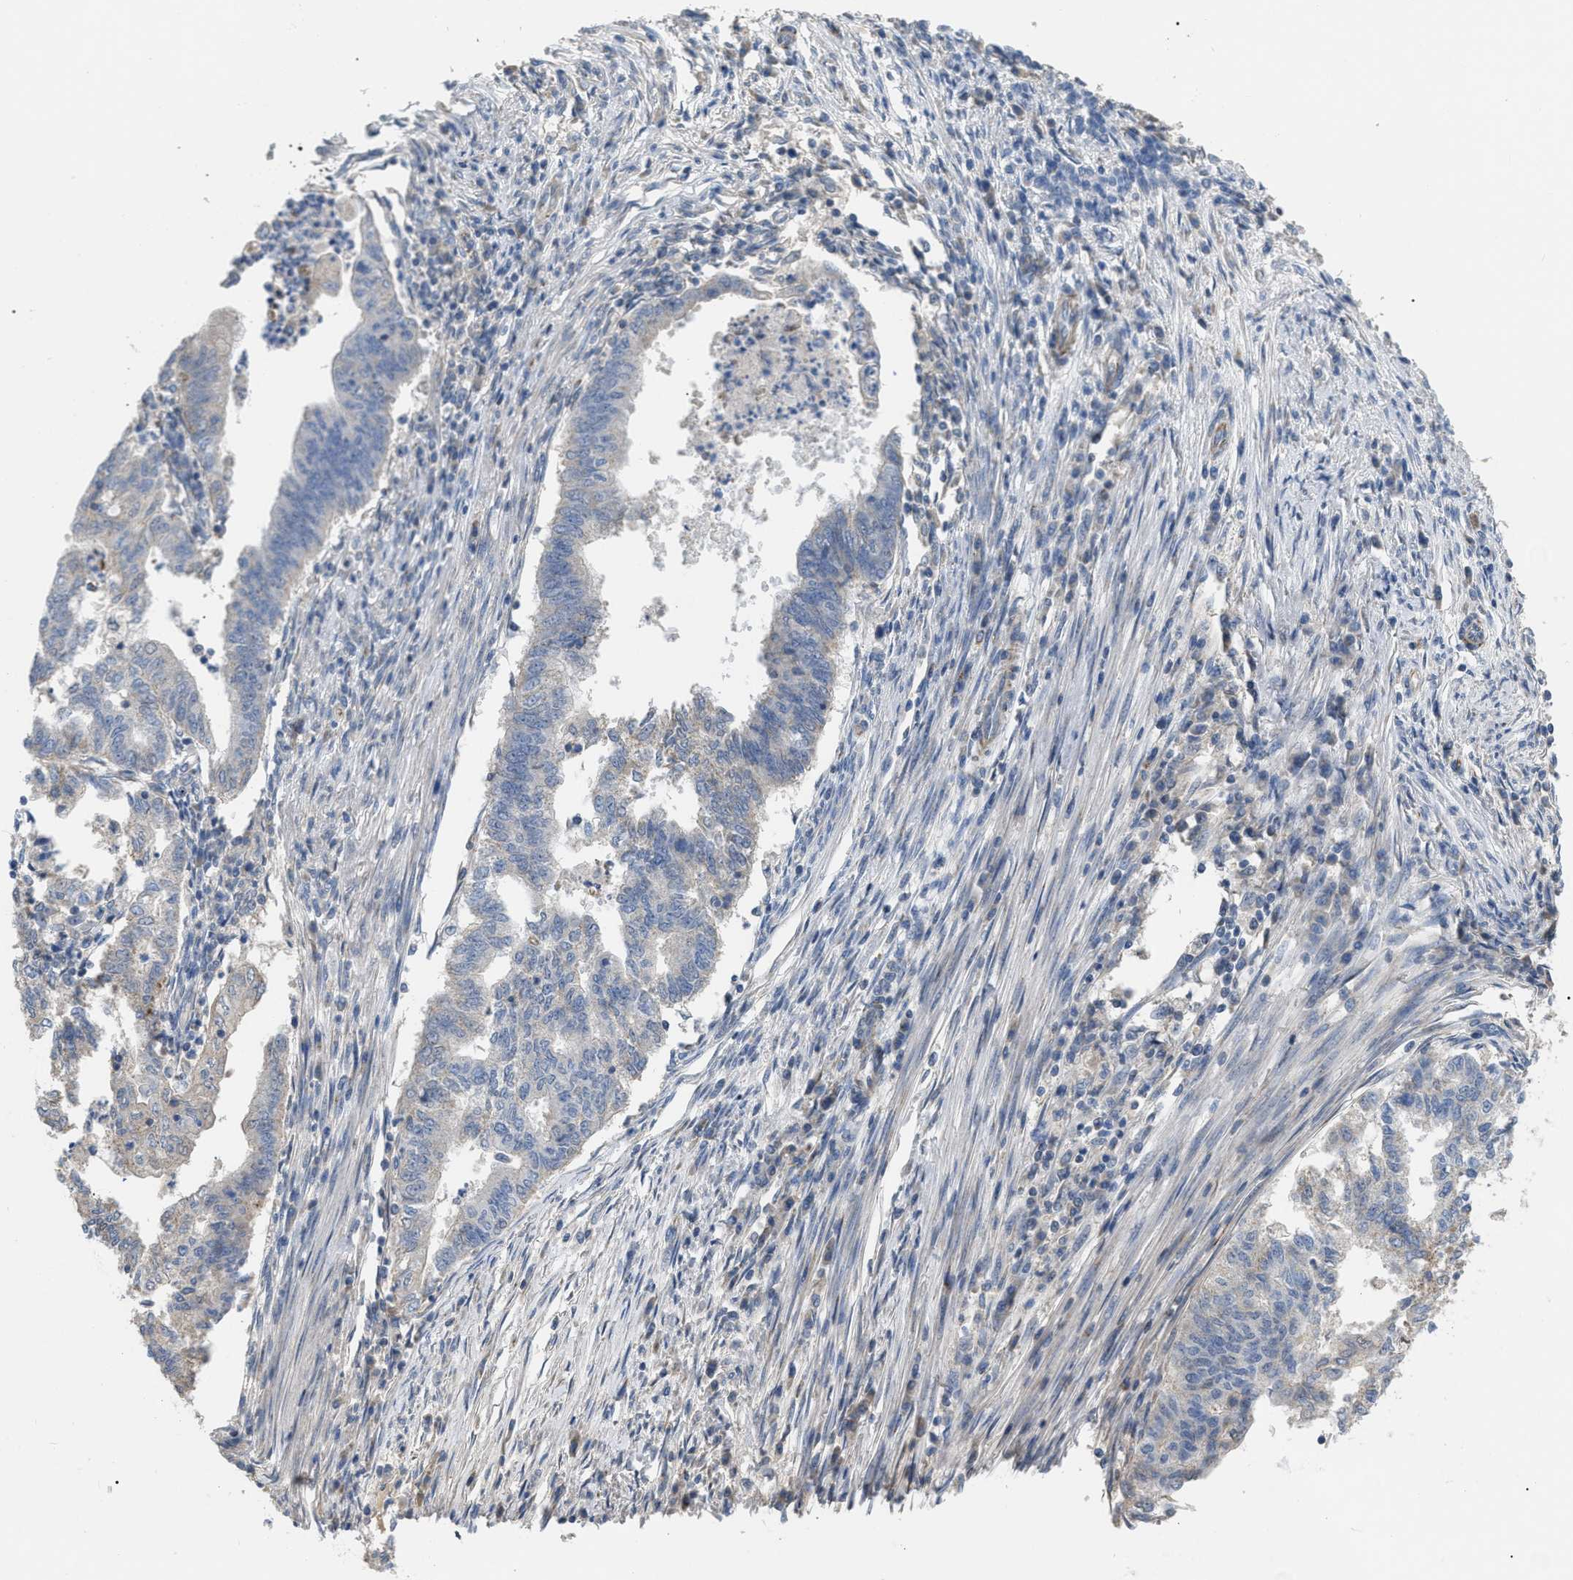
{"staining": {"intensity": "negative", "quantity": "none", "location": "none"}, "tissue": "endometrial cancer", "cell_type": "Tumor cells", "image_type": "cancer", "snomed": [{"axis": "morphology", "description": "Polyp, NOS"}, {"axis": "morphology", "description": "Adenocarcinoma, NOS"}, {"axis": "morphology", "description": "Adenoma, NOS"}, {"axis": "topography", "description": "Endometrium"}], "caption": "High magnification brightfield microscopy of endometrial adenocarcinoma stained with DAB (brown) and counterstained with hematoxylin (blue): tumor cells show no significant expression. (Brightfield microscopy of DAB immunohistochemistry (IHC) at high magnification).", "gene": "DHX58", "patient": {"sex": "female", "age": 79}}